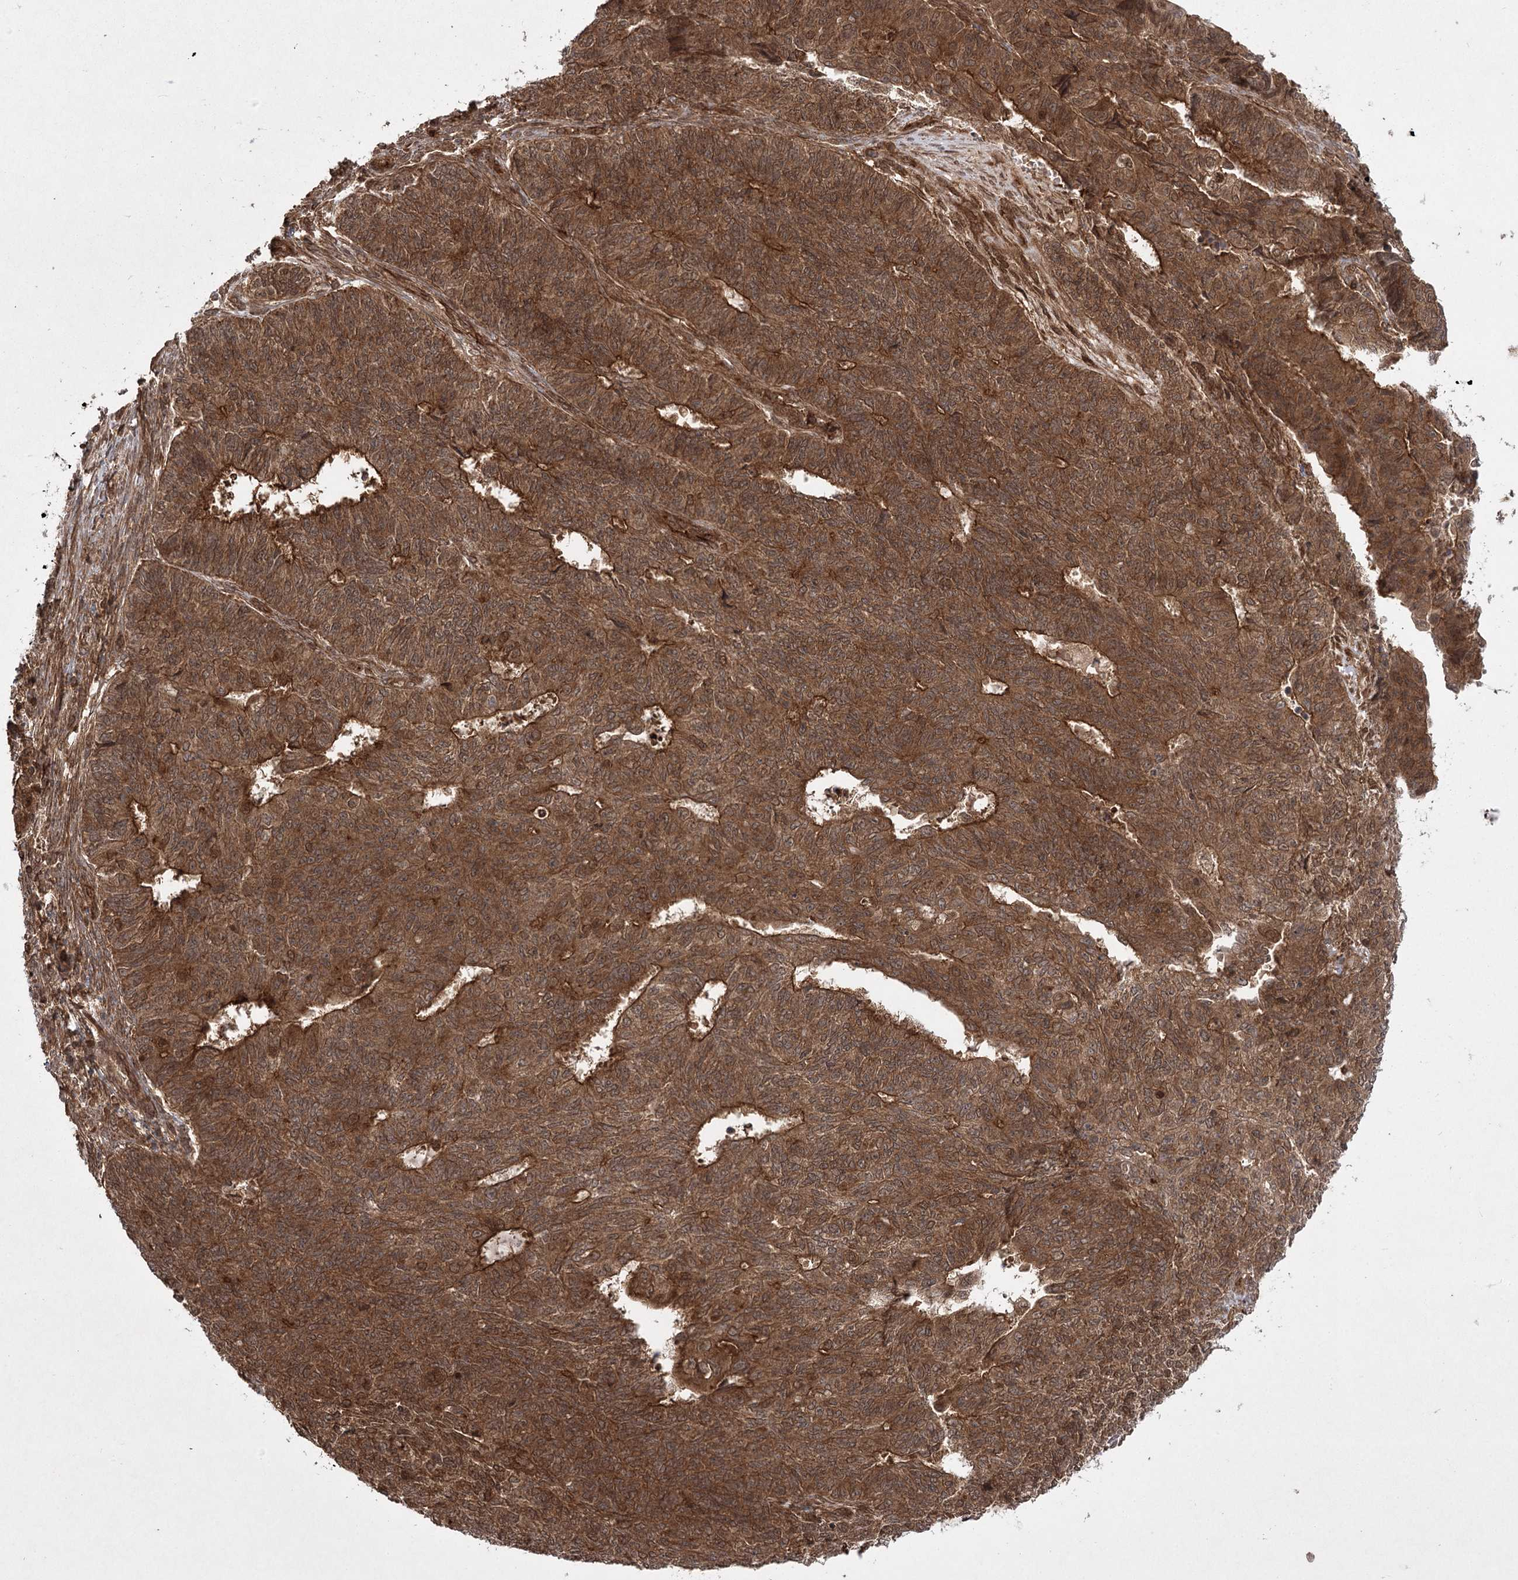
{"staining": {"intensity": "strong", "quantity": ">75%", "location": "cytoplasmic/membranous"}, "tissue": "endometrial cancer", "cell_type": "Tumor cells", "image_type": "cancer", "snomed": [{"axis": "morphology", "description": "Adenocarcinoma, NOS"}, {"axis": "topography", "description": "Endometrium"}], "caption": "Endometrial cancer (adenocarcinoma) stained for a protein demonstrates strong cytoplasmic/membranous positivity in tumor cells. Immunohistochemistry (ihc) stains the protein in brown and the nuclei are stained blue.", "gene": "MDFIC", "patient": {"sex": "female", "age": 32}}